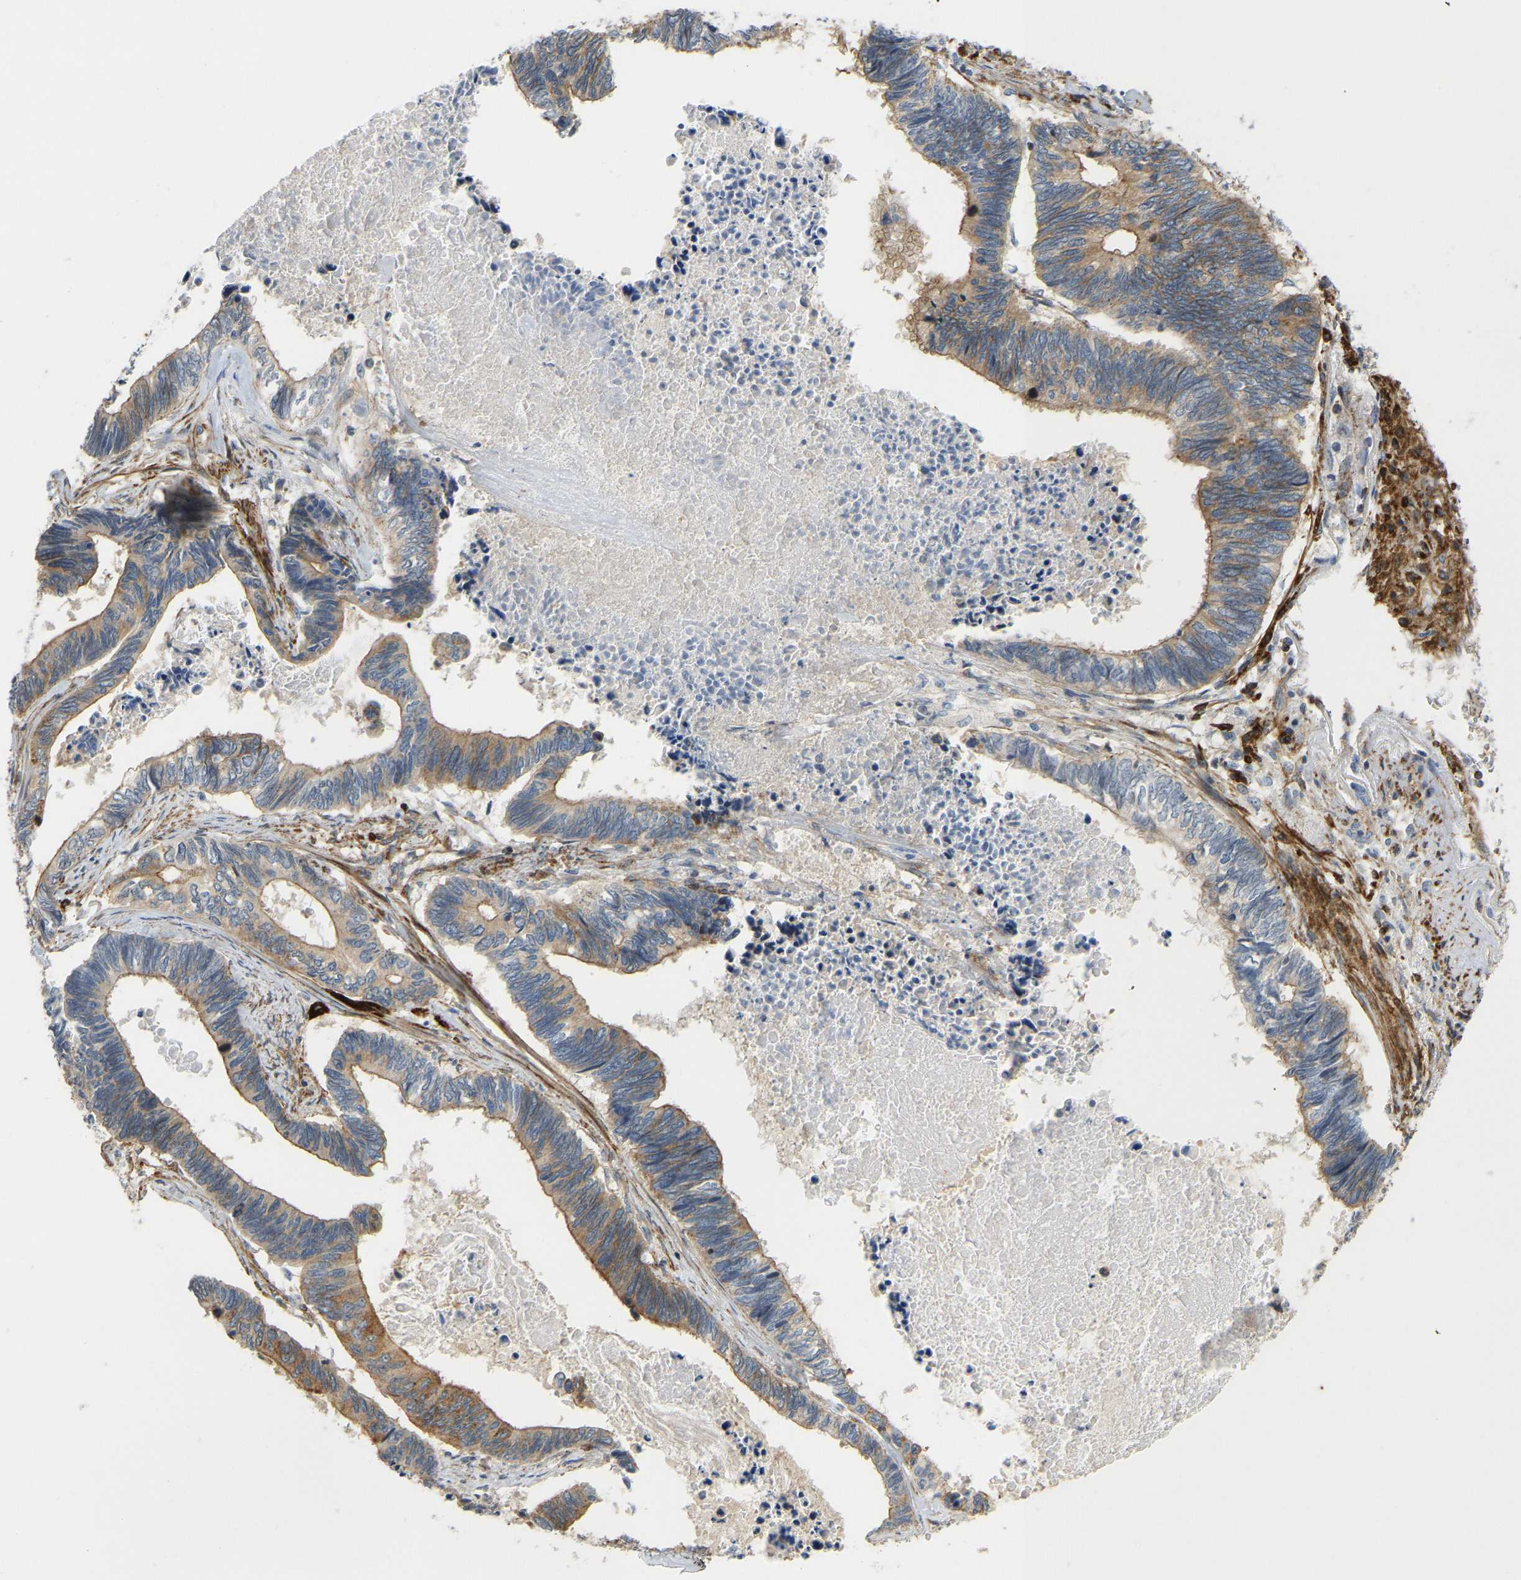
{"staining": {"intensity": "moderate", "quantity": ">75%", "location": "cytoplasmic/membranous"}, "tissue": "pancreatic cancer", "cell_type": "Tumor cells", "image_type": "cancer", "snomed": [{"axis": "morphology", "description": "Adenocarcinoma, NOS"}, {"axis": "topography", "description": "Pancreas"}], "caption": "A high-resolution image shows immunohistochemistry staining of pancreatic cancer (adenocarcinoma), which displays moderate cytoplasmic/membranous positivity in approximately >75% of tumor cells.", "gene": "KIAA1671", "patient": {"sex": "female", "age": 70}}